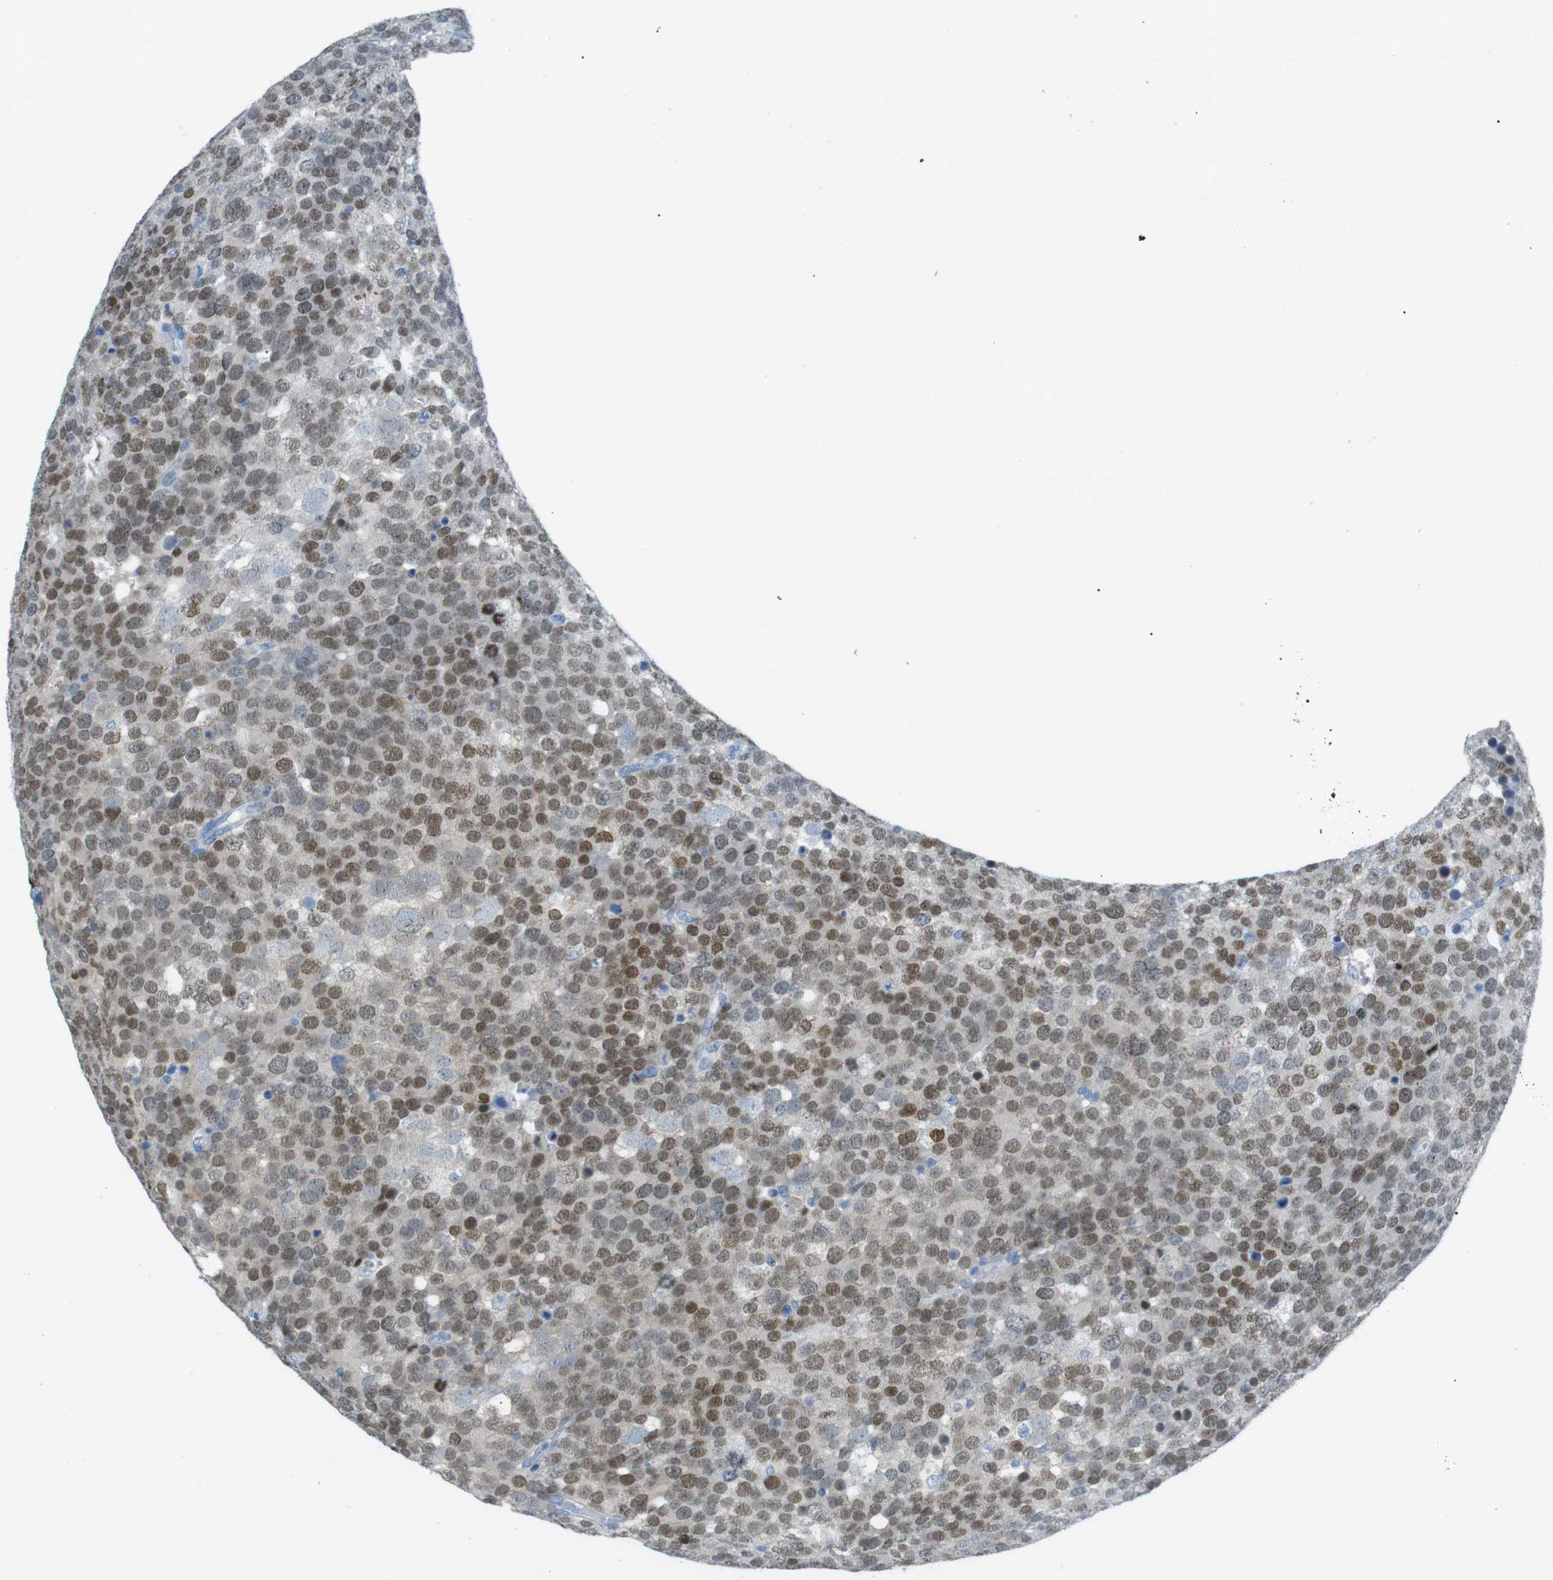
{"staining": {"intensity": "moderate", "quantity": ">75%", "location": "nuclear"}, "tissue": "testis cancer", "cell_type": "Tumor cells", "image_type": "cancer", "snomed": [{"axis": "morphology", "description": "Seminoma, NOS"}, {"axis": "topography", "description": "Testis"}], "caption": "Immunohistochemistry (IHC) staining of testis cancer, which exhibits medium levels of moderate nuclear positivity in approximately >75% of tumor cells indicating moderate nuclear protein positivity. The staining was performed using DAB (3,3'-diaminobenzidine) (brown) for protein detection and nuclei were counterstained in hematoxylin (blue).", "gene": "SALL4", "patient": {"sex": "male", "age": 71}}